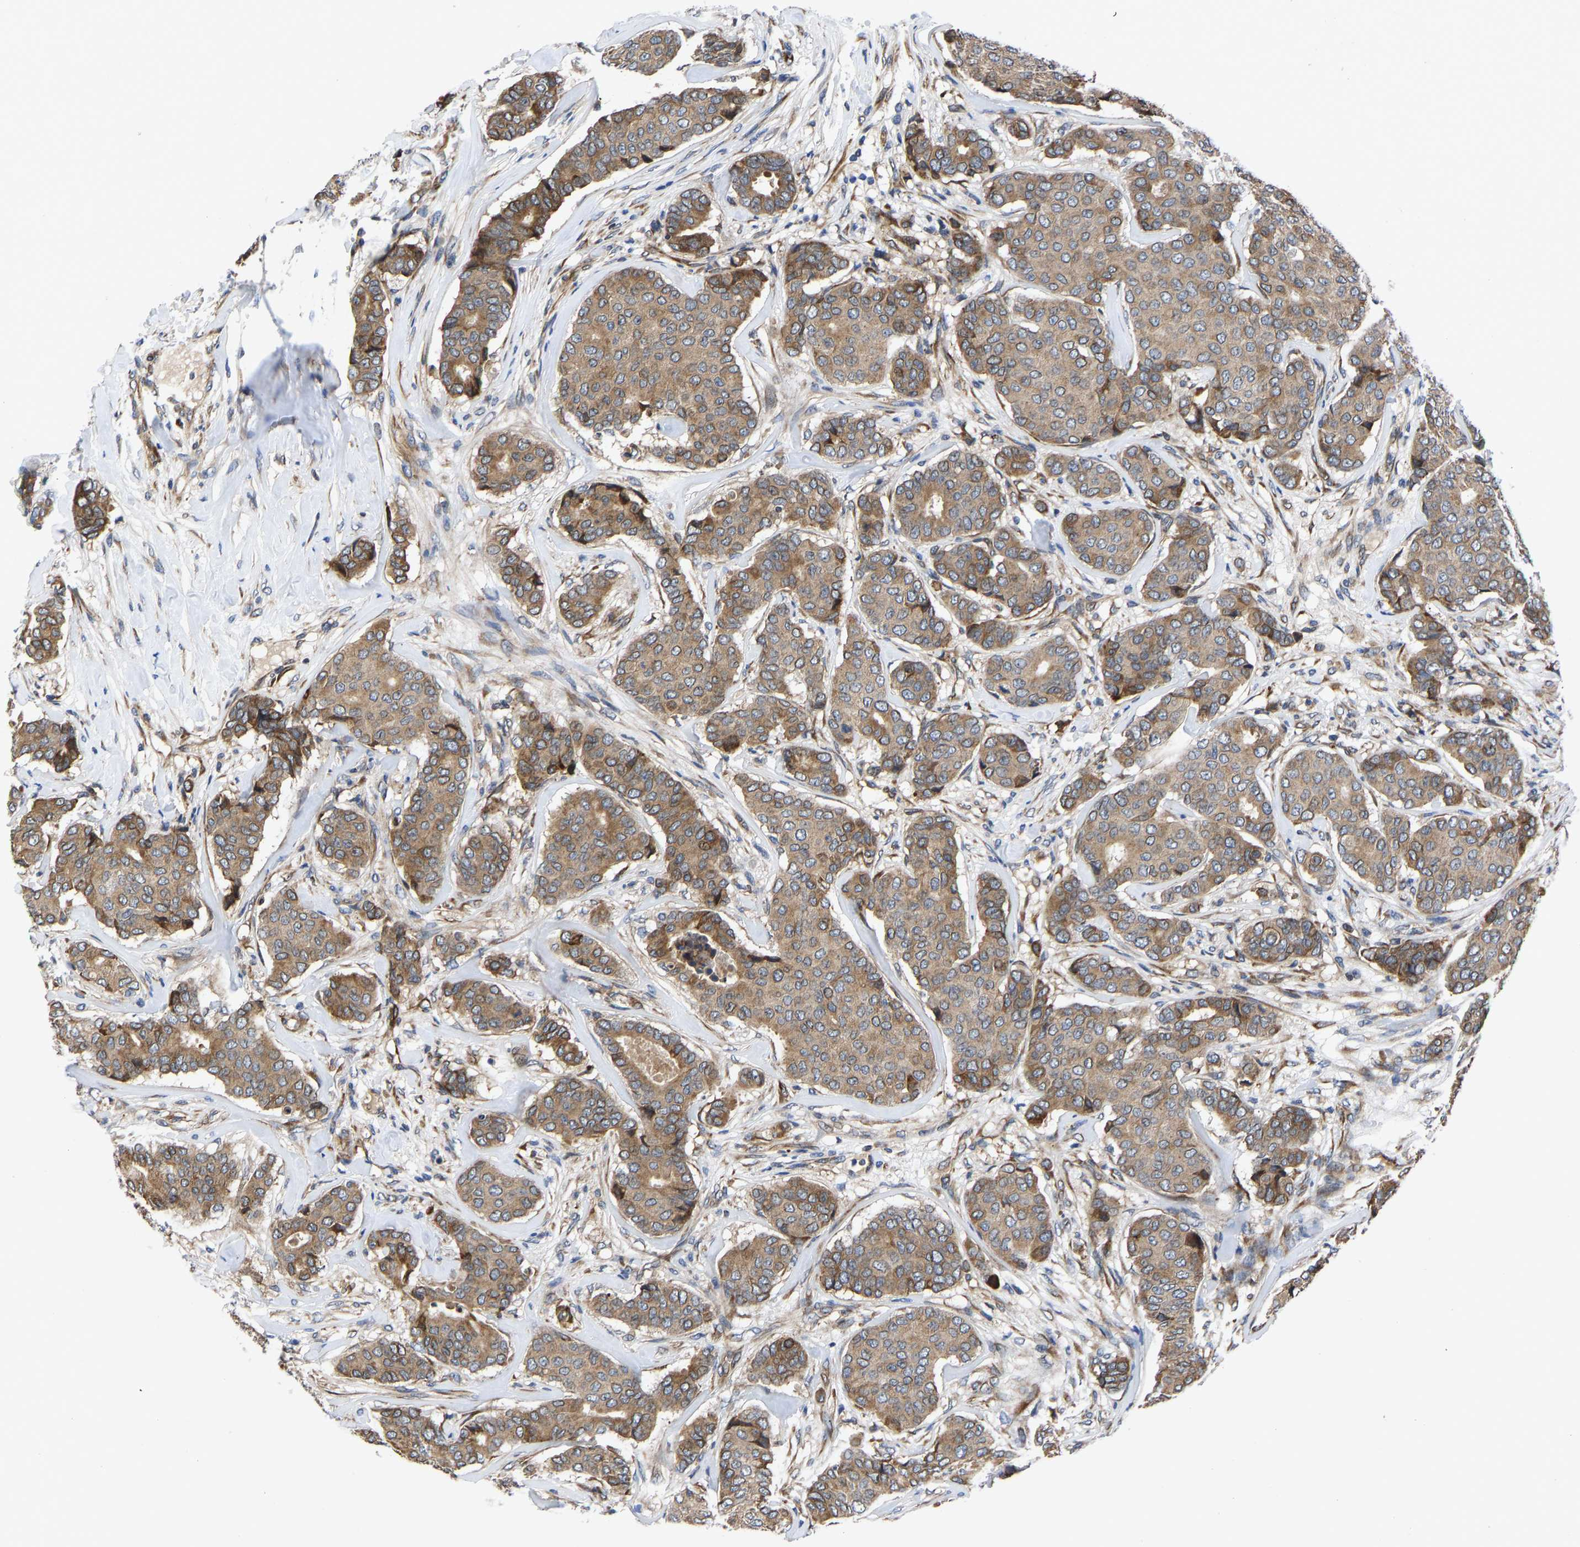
{"staining": {"intensity": "moderate", "quantity": ">75%", "location": "cytoplasmic/membranous"}, "tissue": "breast cancer", "cell_type": "Tumor cells", "image_type": "cancer", "snomed": [{"axis": "morphology", "description": "Duct carcinoma"}, {"axis": "topography", "description": "Breast"}], "caption": "Protein analysis of breast cancer tissue displays moderate cytoplasmic/membranous expression in about >75% of tumor cells.", "gene": "FRRS1", "patient": {"sex": "female", "age": 75}}